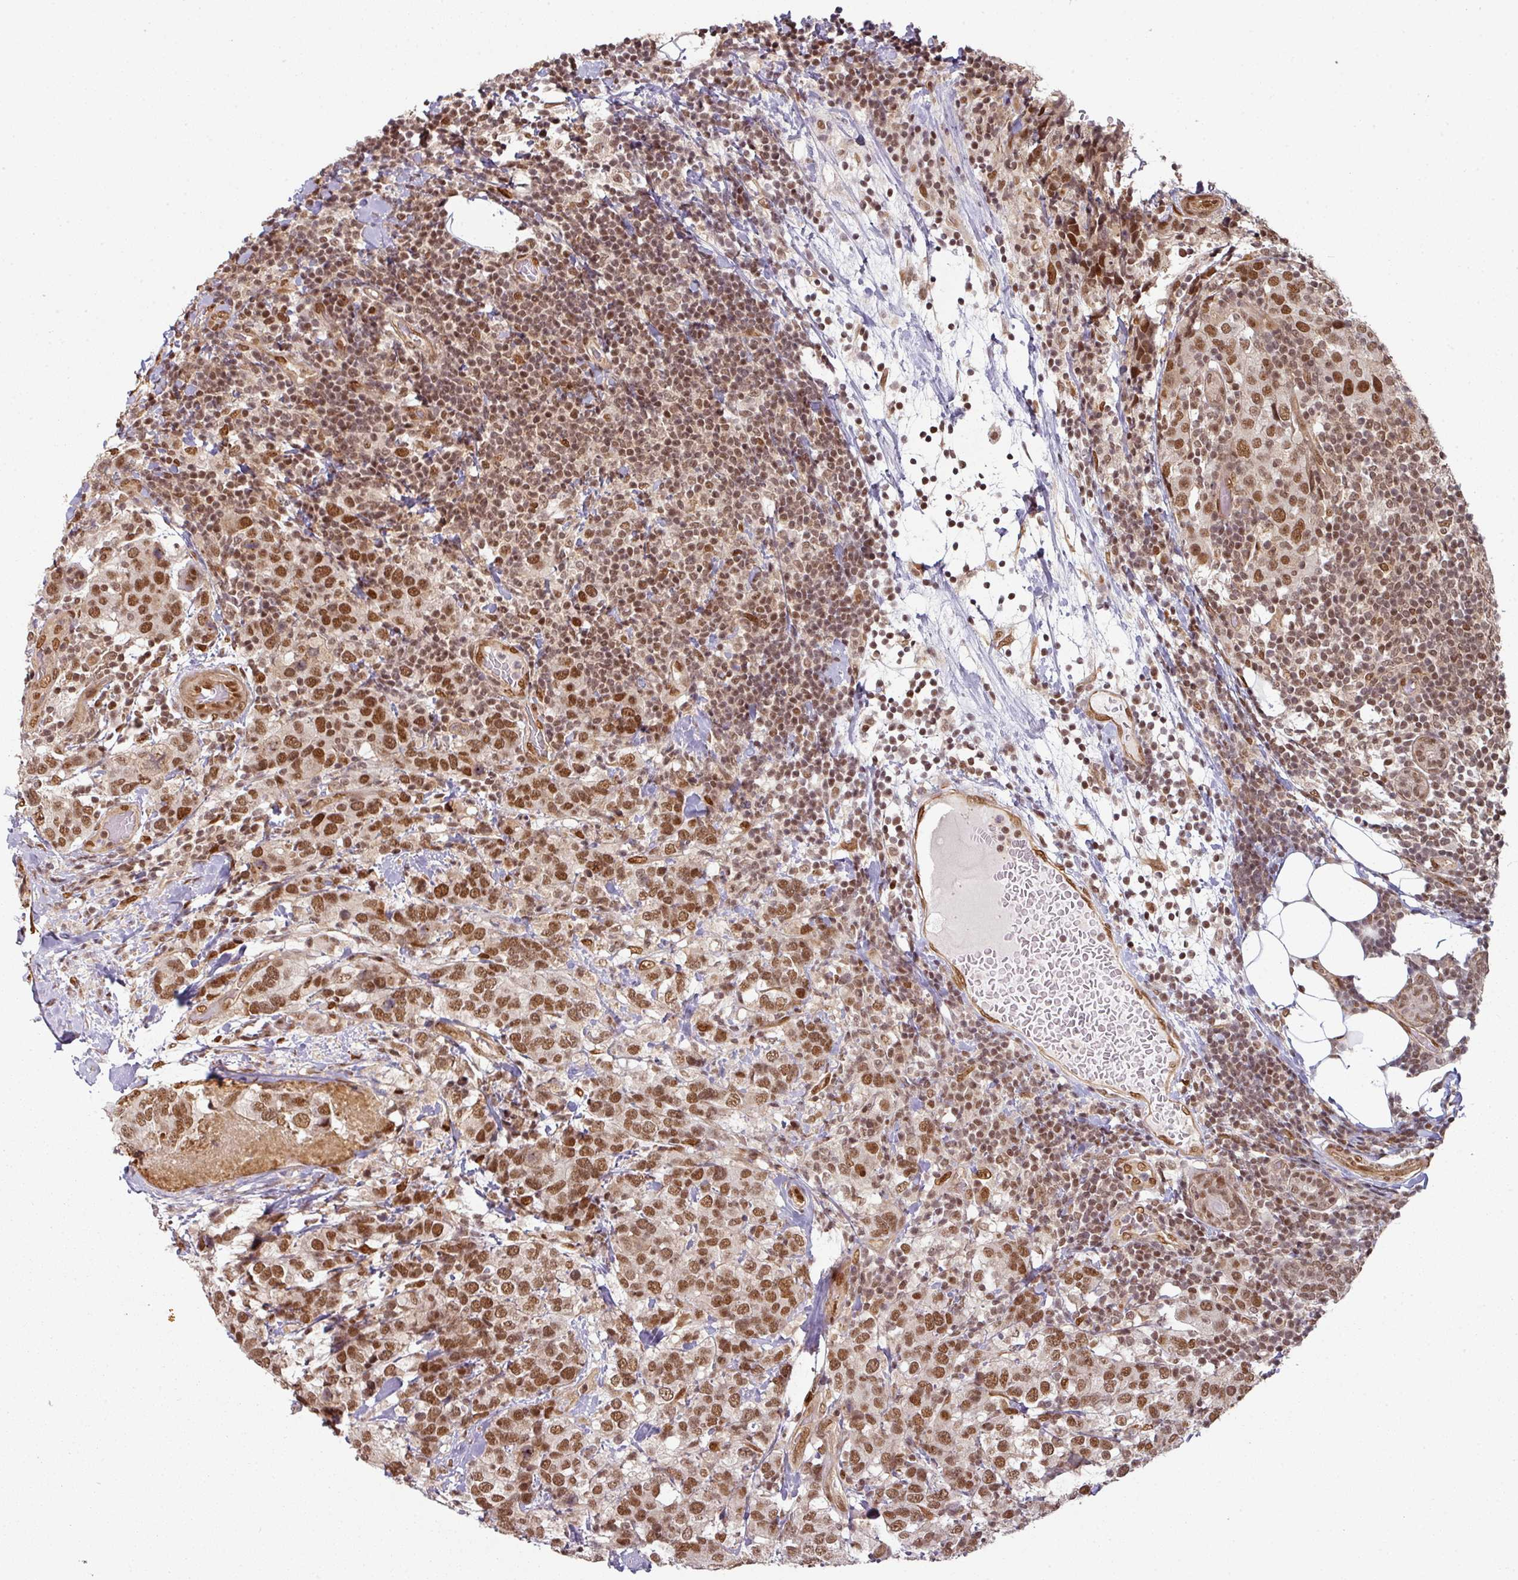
{"staining": {"intensity": "moderate", "quantity": ">75%", "location": "nuclear"}, "tissue": "breast cancer", "cell_type": "Tumor cells", "image_type": "cancer", "snomed": [{"axis": "morphology", "description": "Lobular carcinoma"}, {"axis": "topography", "description": "Breast"}], "caption": "The immunohistochemical stain labels moderate nuclear positivity in tumor cells of breast cancer tissue. (Brightfield microscopy of DAB IHC at high magnification).", "gene": "SIK3", "patient": {"sex": "female", "age": 59}}